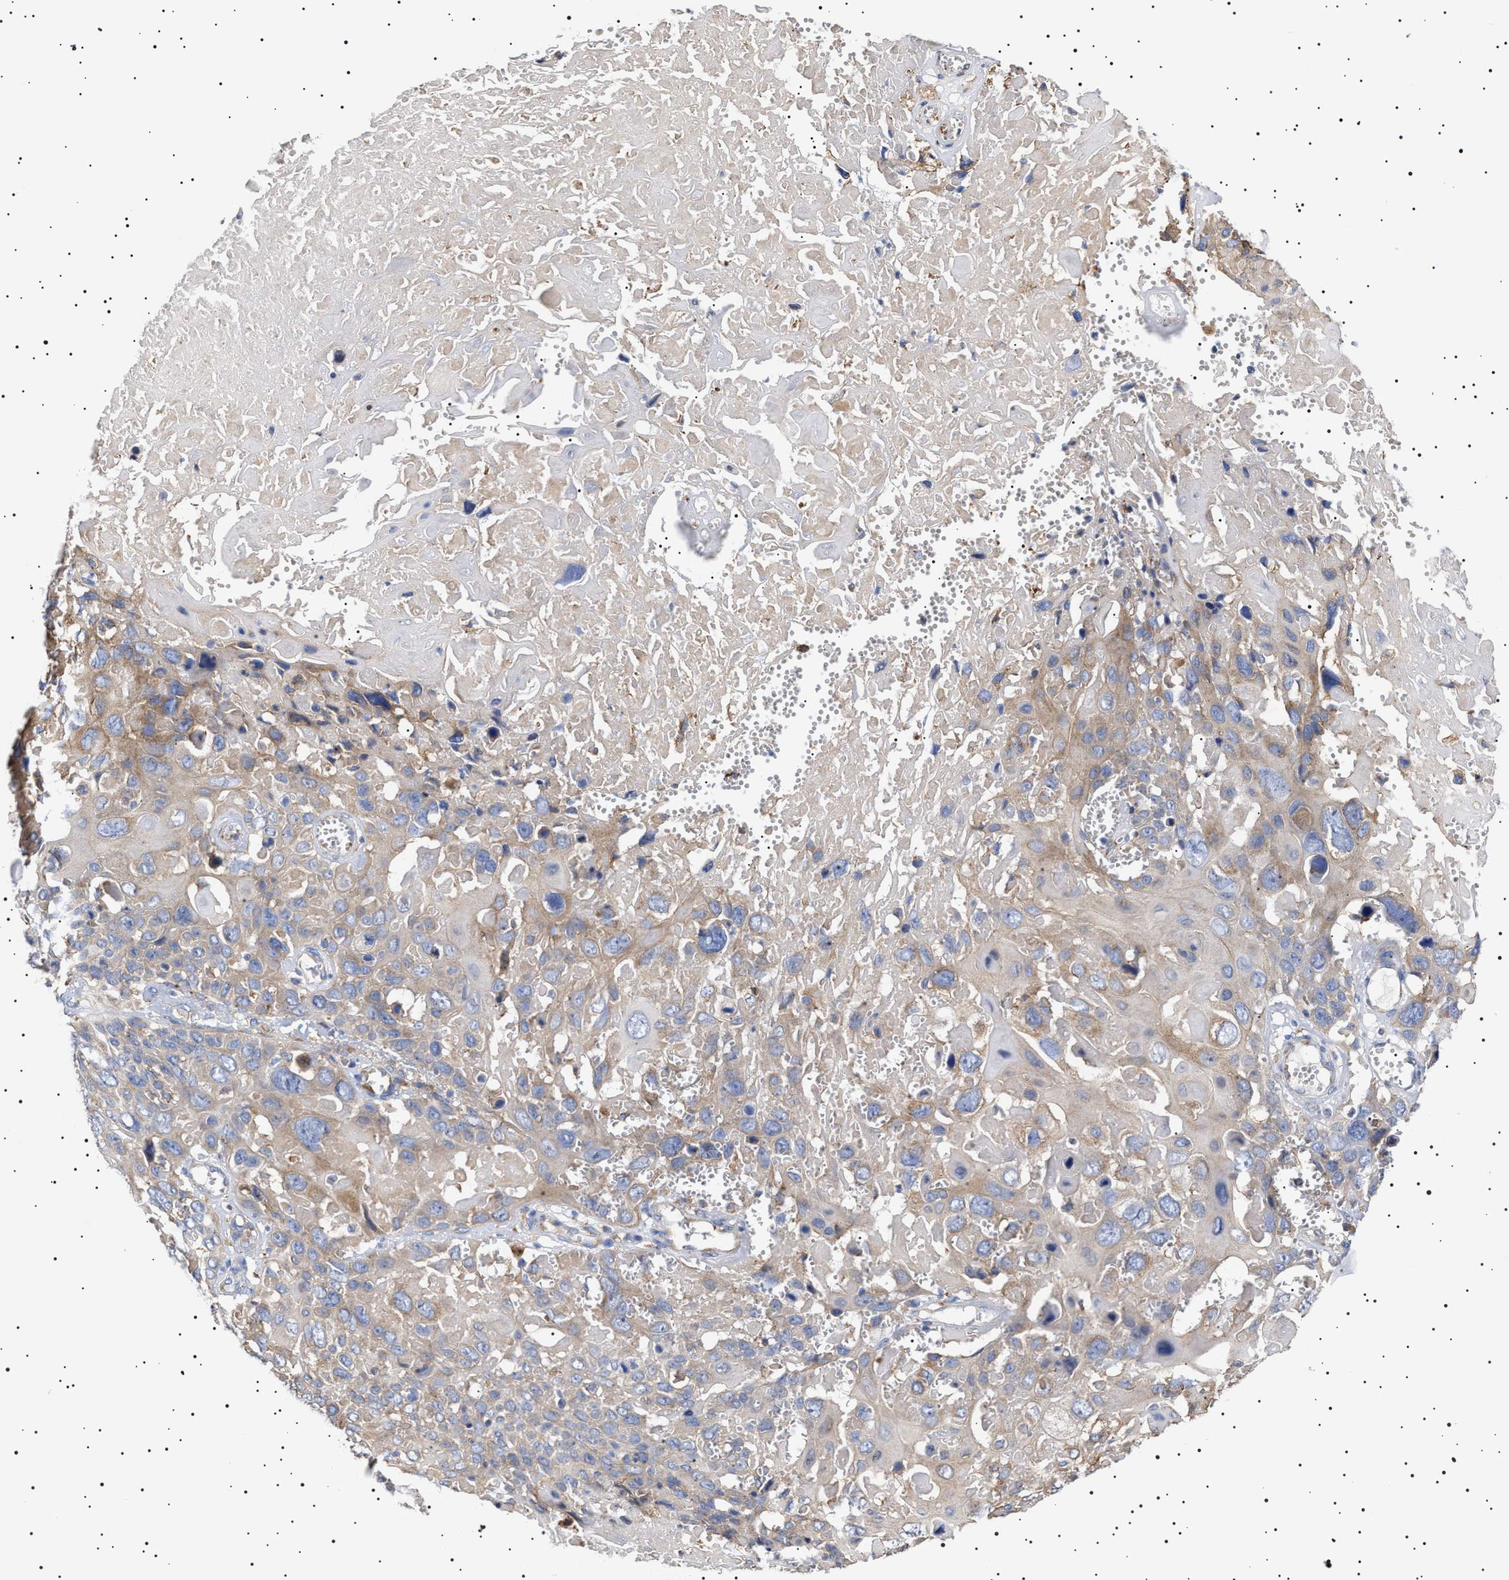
{"staining": {"intensity": "weak", "quantity": ">75%", "location": "cytoplasmic/membranous"}, "tissue": "cervical cancer", "cell_type": "Tumor cells", "image_type": "cancer", "snomed": [{"axis": "morphology", "description": "Squamous cell carcinoma, NOS"}, {"axis": "topography", "description": "Cervix"}], "caption": "Weak cytoplasmic/membranous protein staining is identified in about >75% of tumor cells in squamous cell carcinoma (cervical).", "gene": "ERCC6L2", "patient": {"sex": "female", "age": 74}}